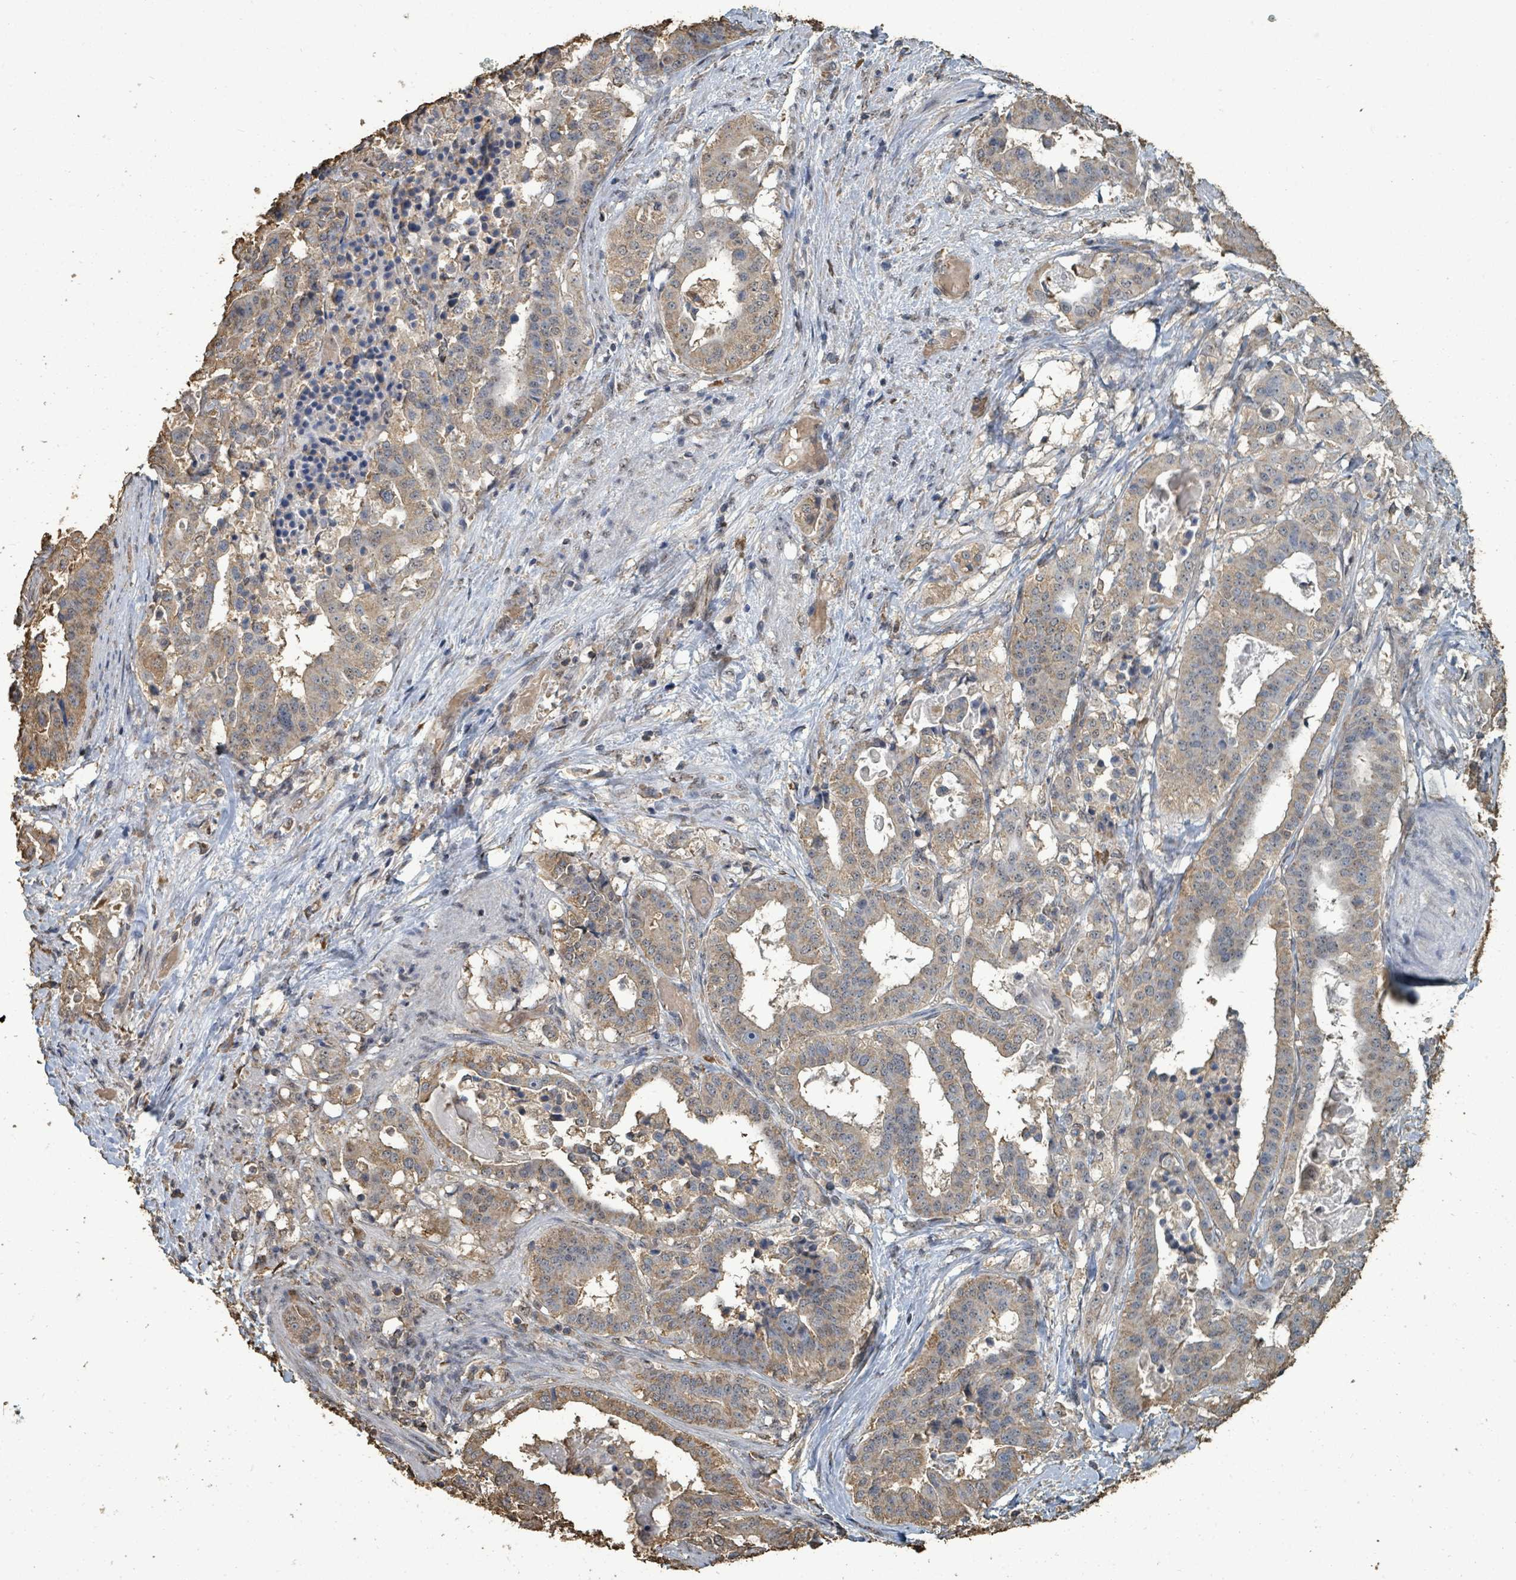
{"staining": {"intensity": "weak", "quantity": "25%-75%", "location": "cytoplasmic/membranous"}, "tissue": "stomach cancer", "cell_type": "Tumor cells", "image_type": "cancer", "snomed": [{"axis": "morphology", "description": "Adenocarcinoma, NOS"}, {"axis": "topography", "description": "Stomach"}], "caption": "Human stomach cancer stained with a protein marker exhibits weak staining in tumor cells.", "gene": "C6orf52", "patient": {"sex": "male", "age": 48}}